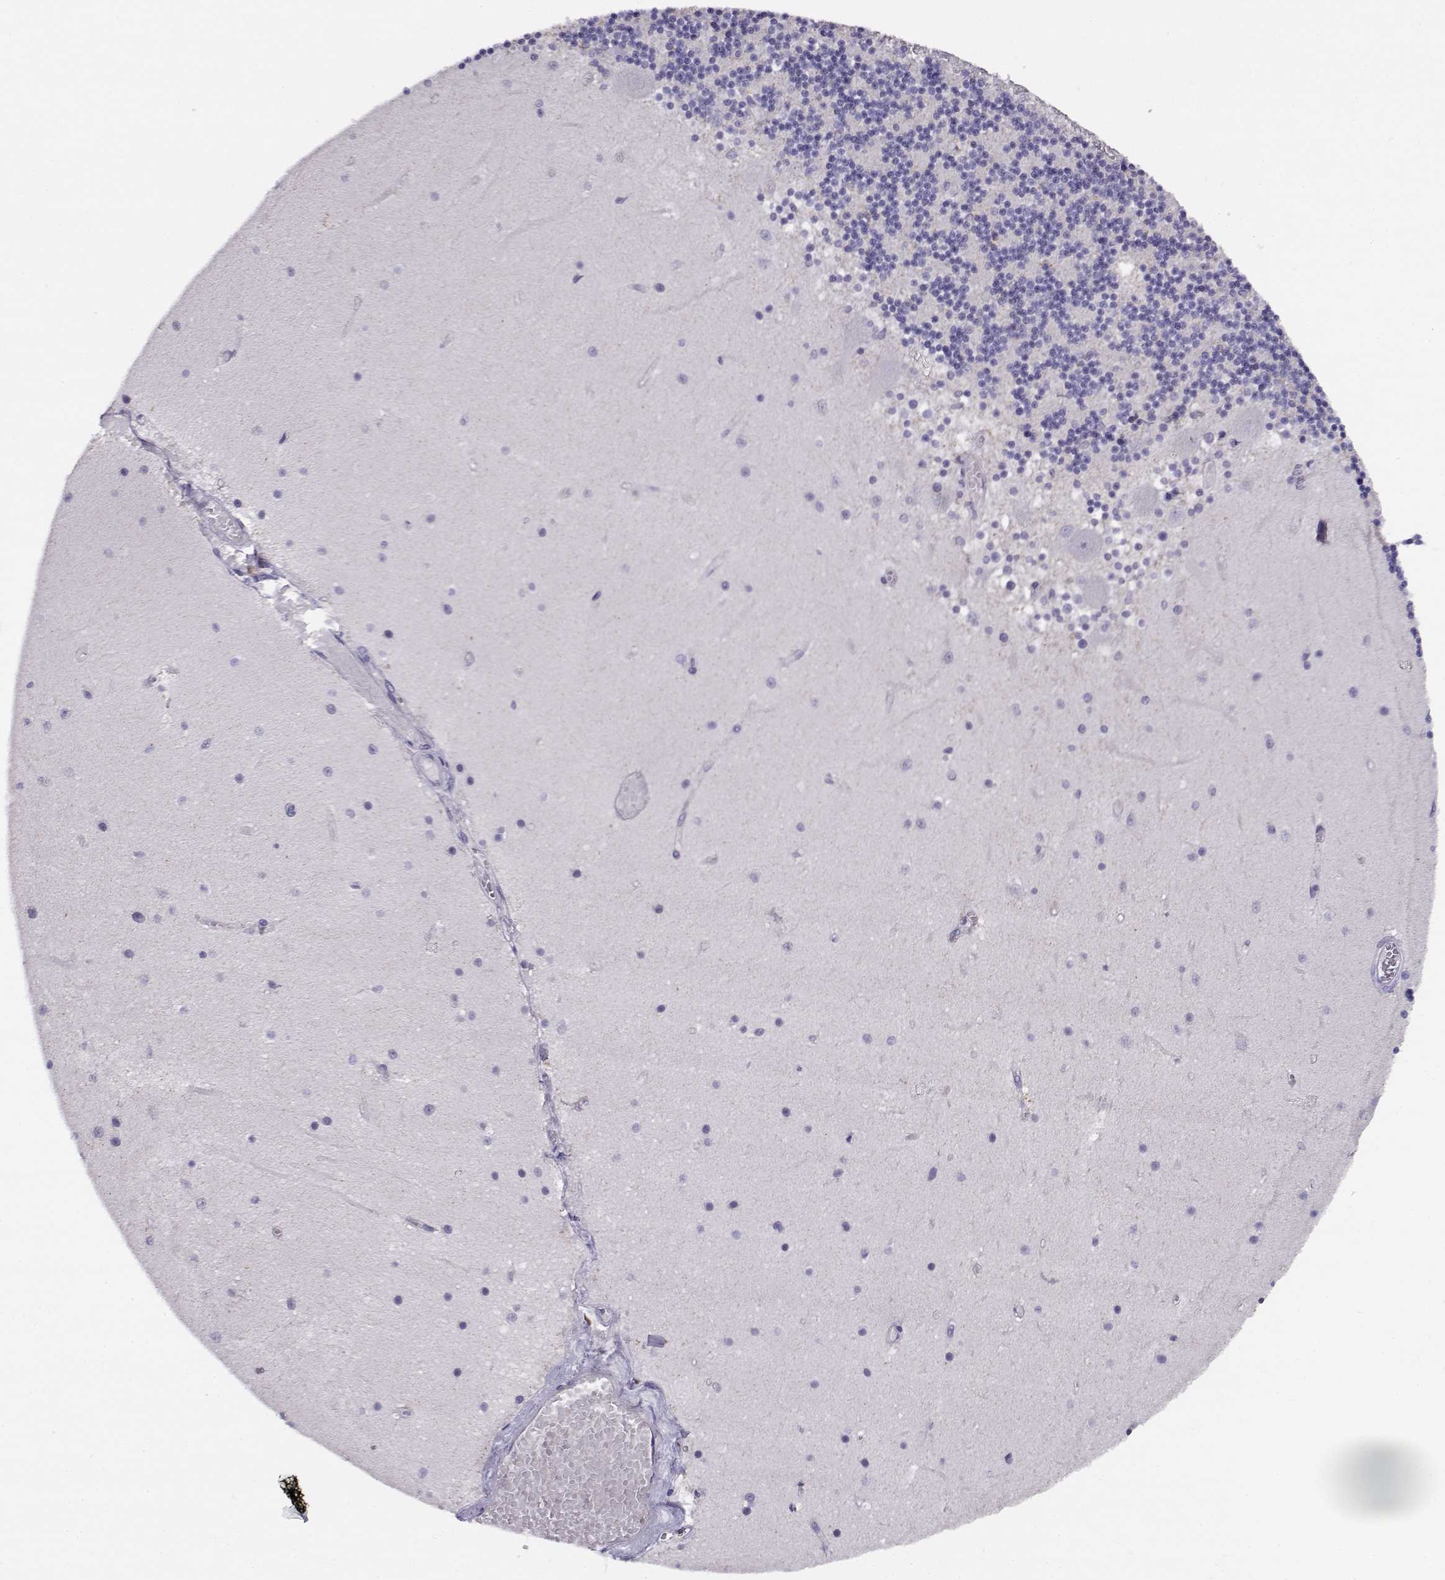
{"staining": {"intensity": "negative", "quantity": "none", "location": "none"}, "tissue": "cerebellum", "cell_type": "Cells in granular layer", "image_type": "normal", "snomed": [{"axis": "morphology", "description": "Normal tissue, NOS"}, {"axis": "topography", "description": "Cerebellum"}], "caption": "This is an immunohistochemistry (IHC) image of benign cerebellum. There is no positivity in cells in granular layer.", "gene": "FEZF1", "patient": {"sex": "female", "age": 28}}